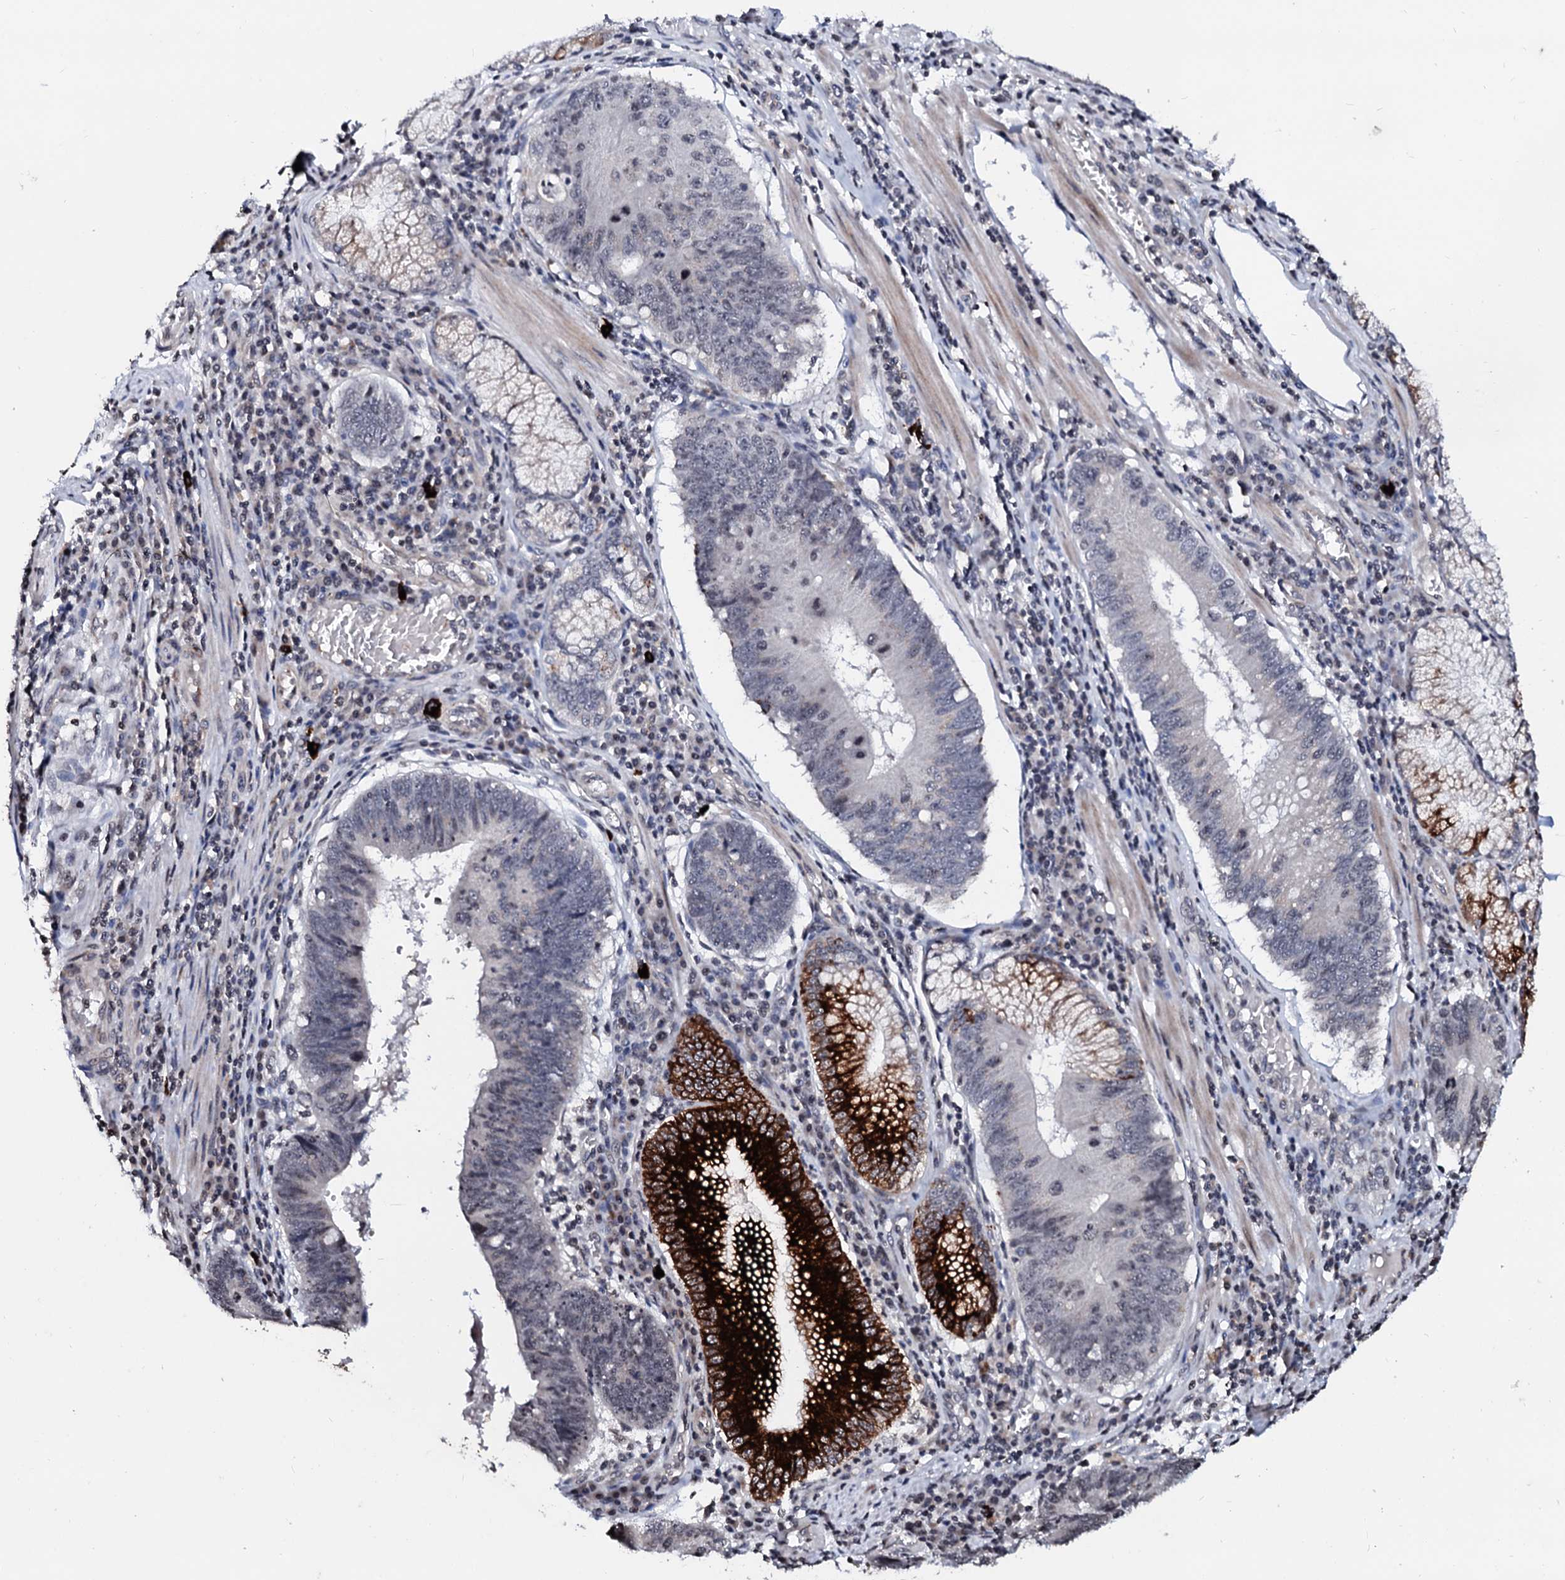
{"staining": {"intensity": "weak", "quantity": "<25%", "location": "nuclear"}, "tissue": "stomach cancer", "cell_type": "Tumor cells", "image_type": "cancer", "snomed": [{"axis": "morphology", "description": "Adenocarcinoma, NOS"}, {"axis": "topography", "description": "Stomach"}], "caption": "Image shows no significant protein positivity in tumor cells of stomach adenocarcinoma.", "gene": "LSM11", "patient": {"sex": "male", "age": 59}}